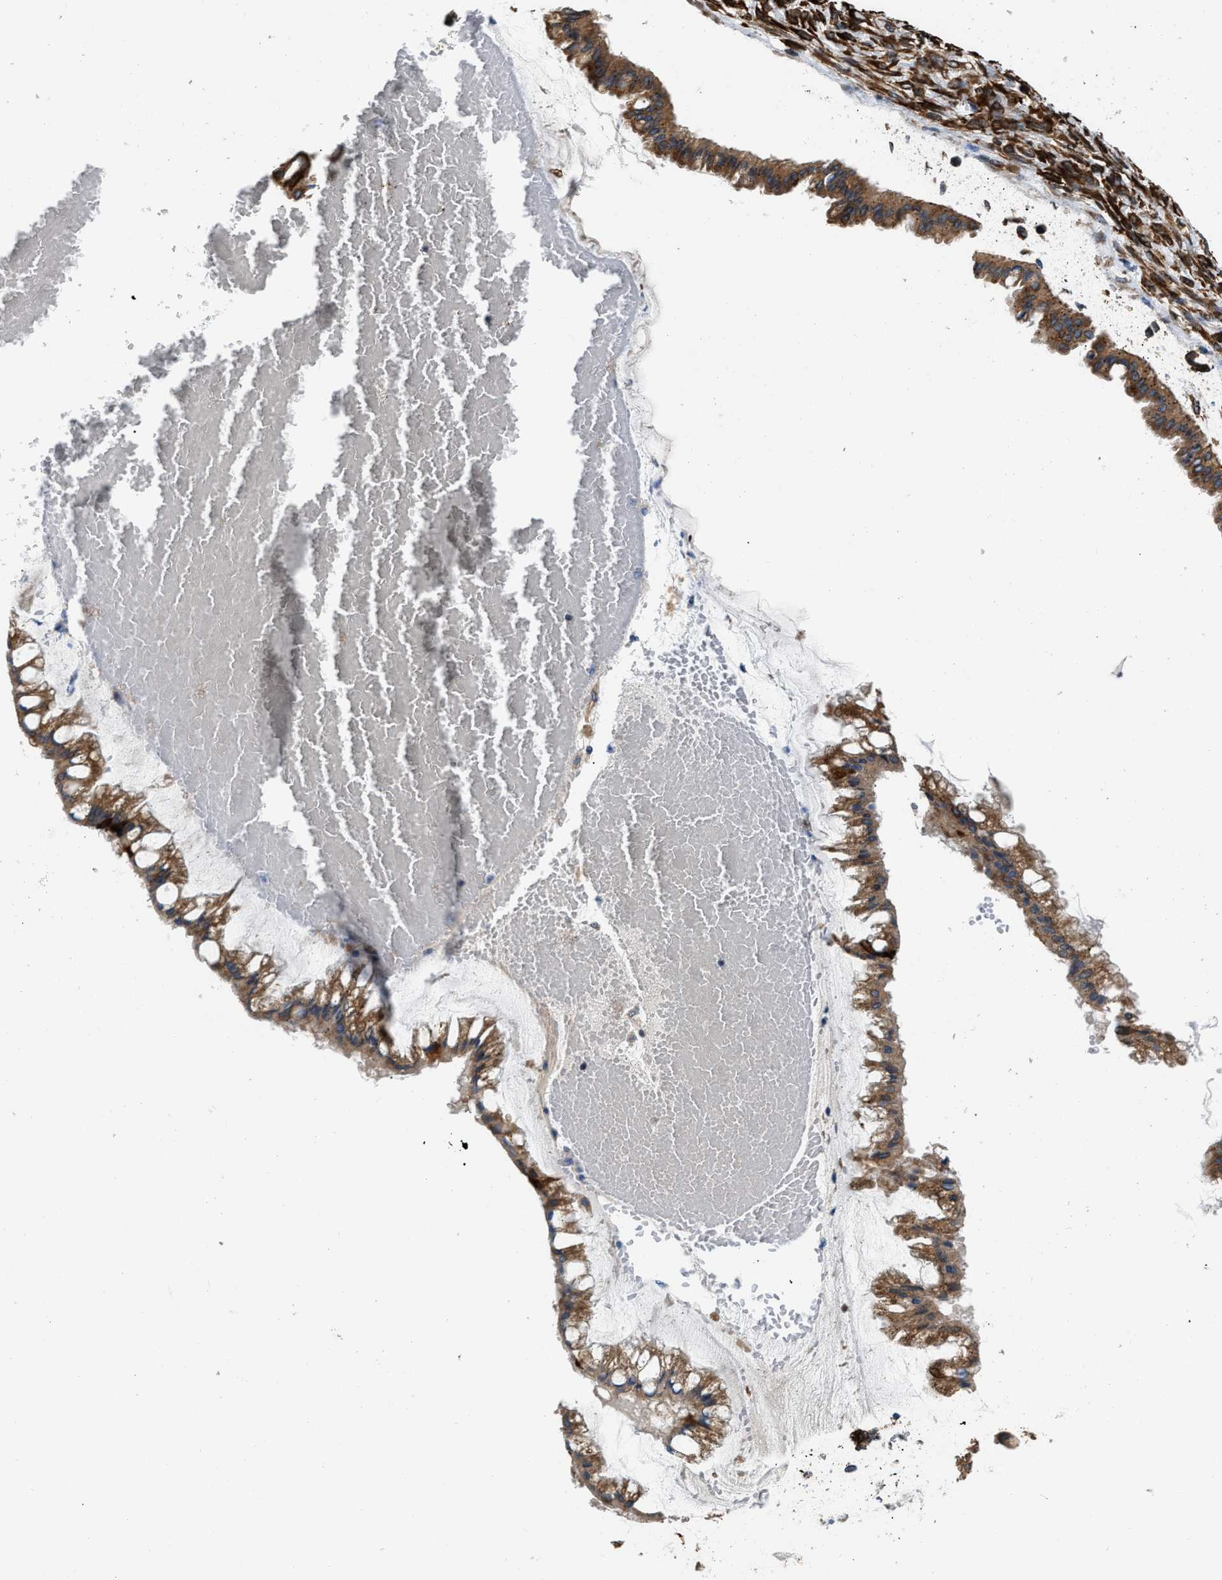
{"staining": {"intensity": "strong", "quantity": ">75%", "location": "cytoplasmic/membranous"}, "tissue": "ovarian cancer", "cell_type": "Tumor cells", "image_type": "cancer", "snomed": [{"axis": "morphology", "description": "Cystadenocarcinoma, mucinous, NOS"}, {"axis": "topography", "description": "Ovary"}], "caption": "The photomicrograph reveals a brown stain indicating the presence of a protein in the cytoplasmic/membranous of tumor cells in ovarian mucinous cystadenocarcinoma.", "gene": "ARL6IP5", "patient": {"sex": "female", "age": 73}}